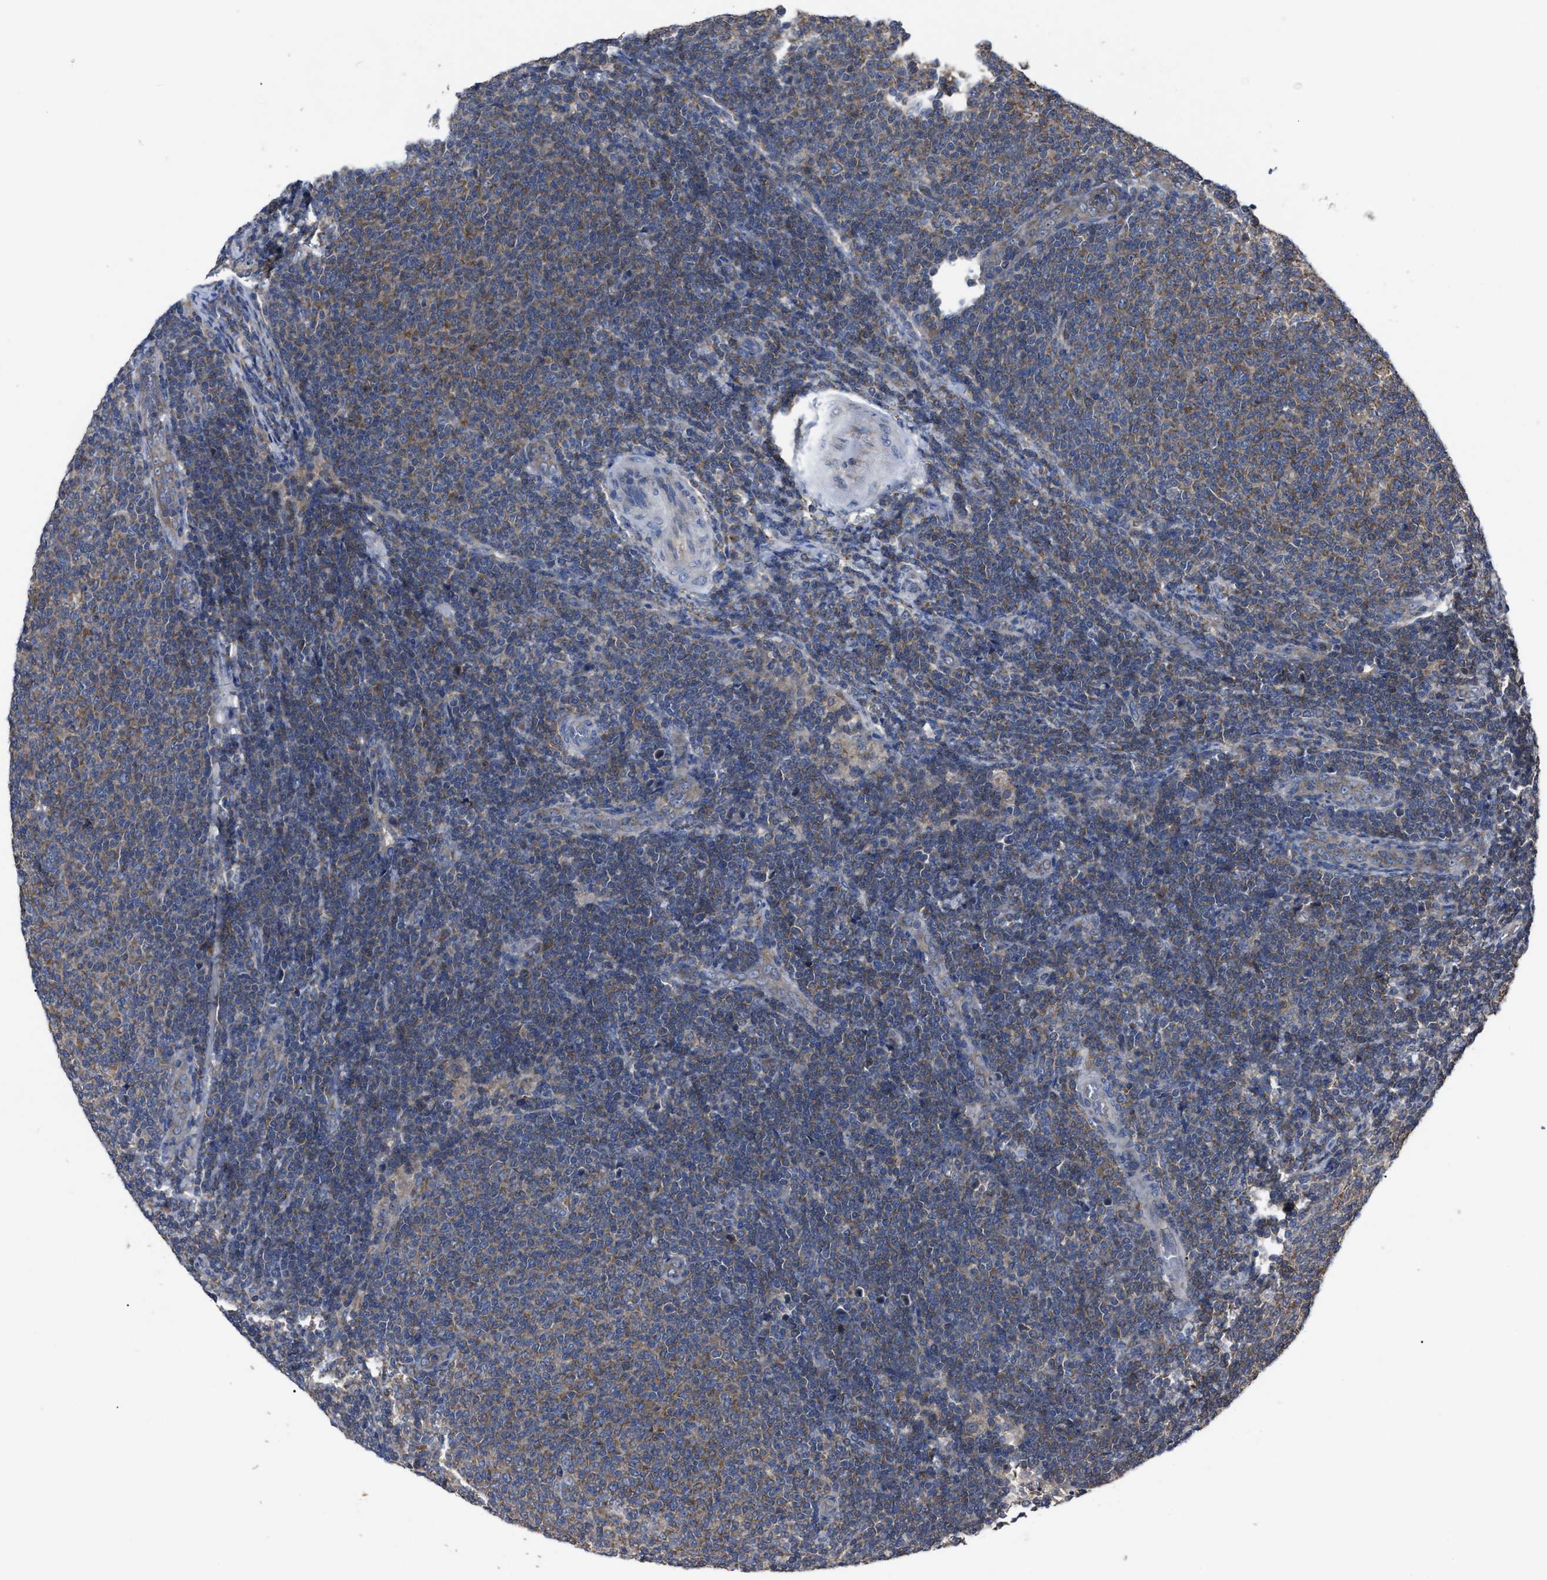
{"staining": {"intensity": "weak", "quantity": "<25%", "location": "cytoplasmic/membranous"}, "tissue": "lymphoma", "cell_type": "Tumor cells", "image_type": "cancer", "snomed": [{"axis": "morphology", "description": "Malignant lymphoma, non-Hodgkin's type, Low grade"}, {"axis": "topography", "description": "Lymph node"}], "caption": "A high-resolution micrograph shows immunohistochemistry (IHC) staining of low-grade malignant lymphoma, non-Hodgkin's type, which demonstrates no significant positivity in tumor cells.", "gene": "UPF1", "patient": {"sex": "male", "age": 66}}